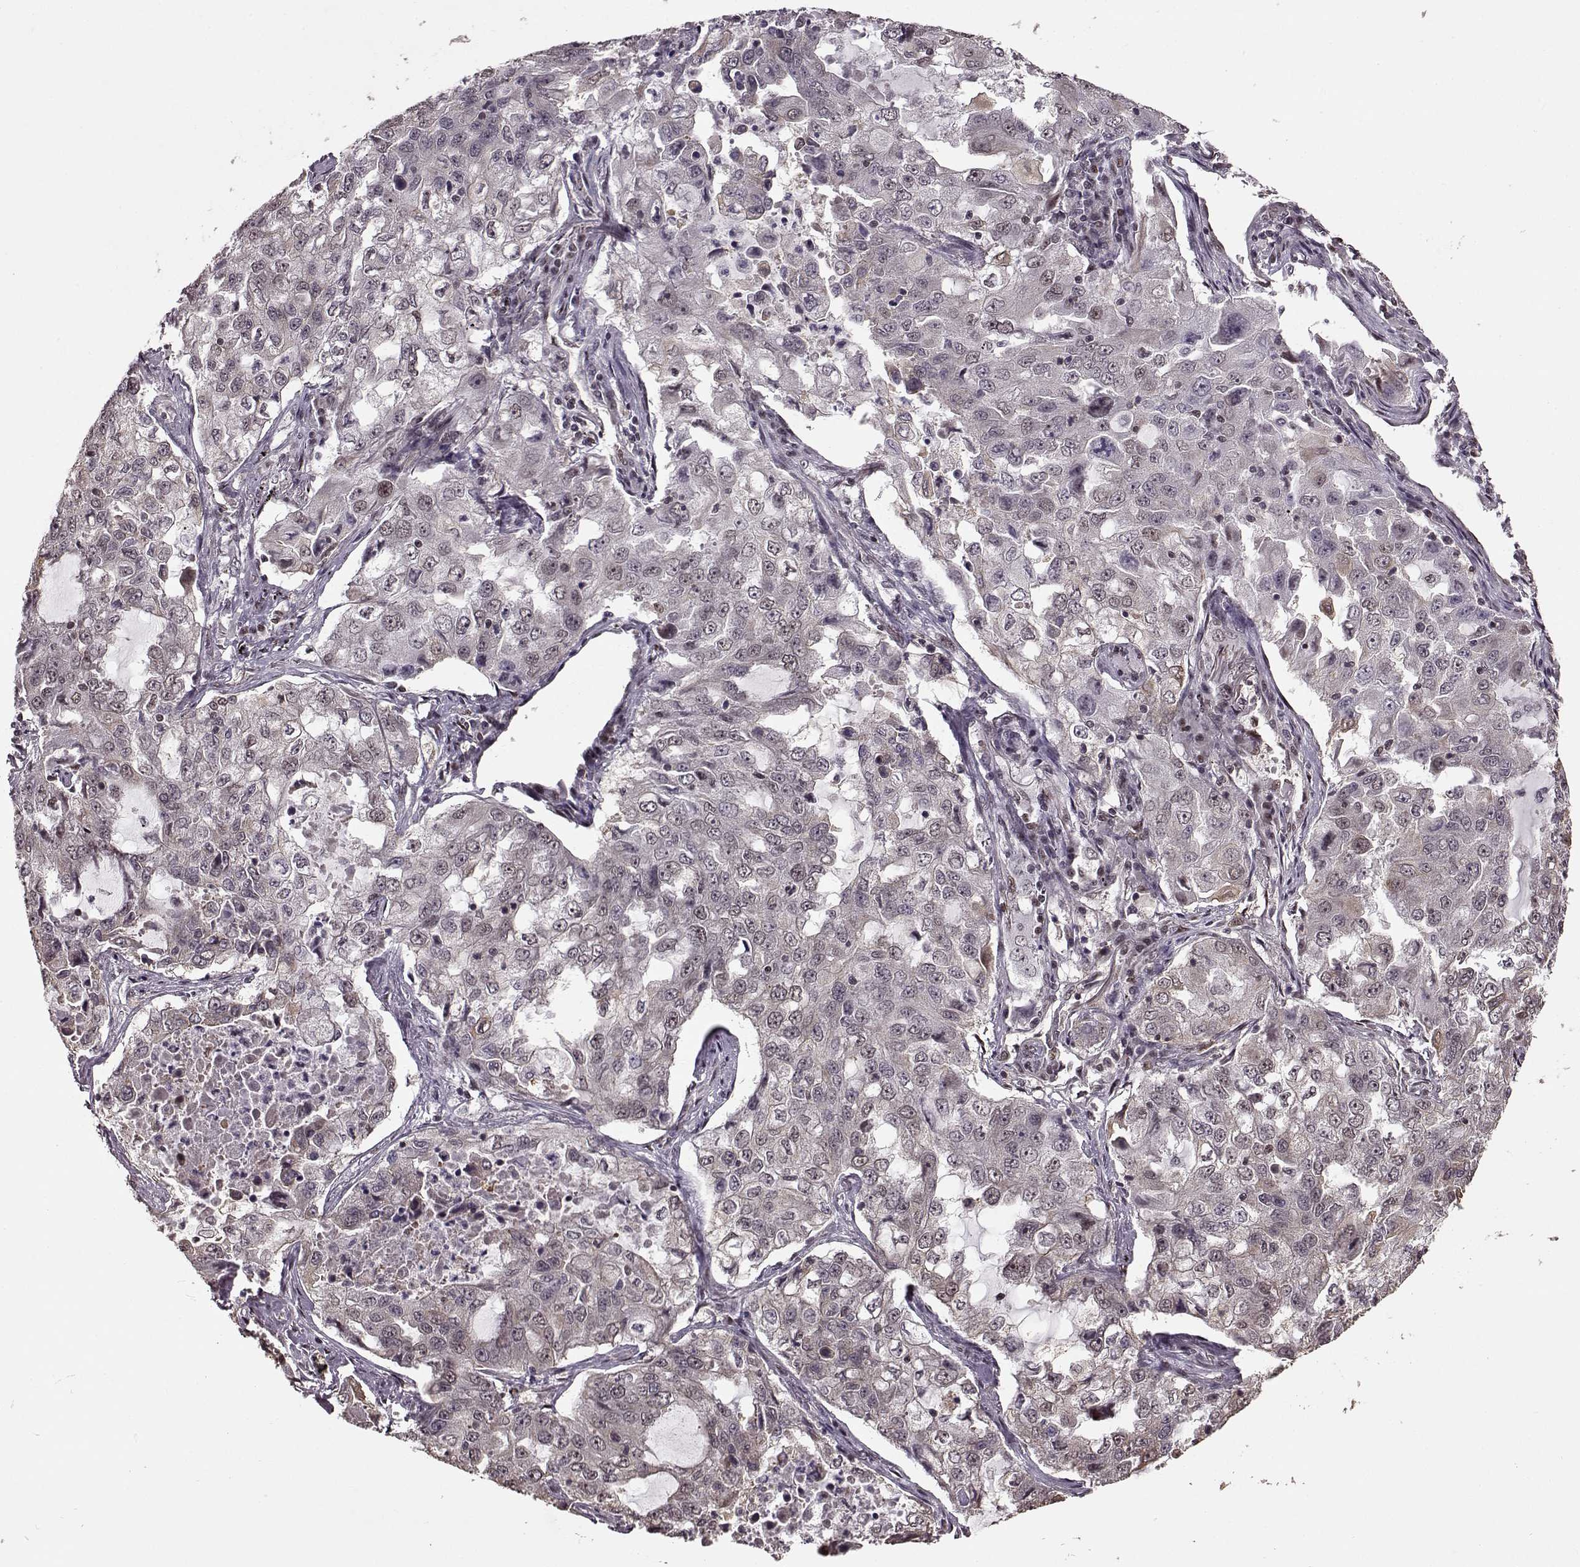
{"staining": {"intensity": "weak", "quantity": "<25%", "location": "cytoplasmic/membranous"}, "tissue": "lung cancer", "cell_type": "Tumor cells", "image_type": "cancer", "snomed": [{"axis": "morphology", "description": "Adenocarcinoma, NOS"}, {"axis": "topography", "description": "Lung"}], "caption": "Lung cancer stained for a protein using immunohistochemistry (IHC) shows no expression tumor cells.", "gene": "FTO", "patient": {"sex": "female", "age": 61}}